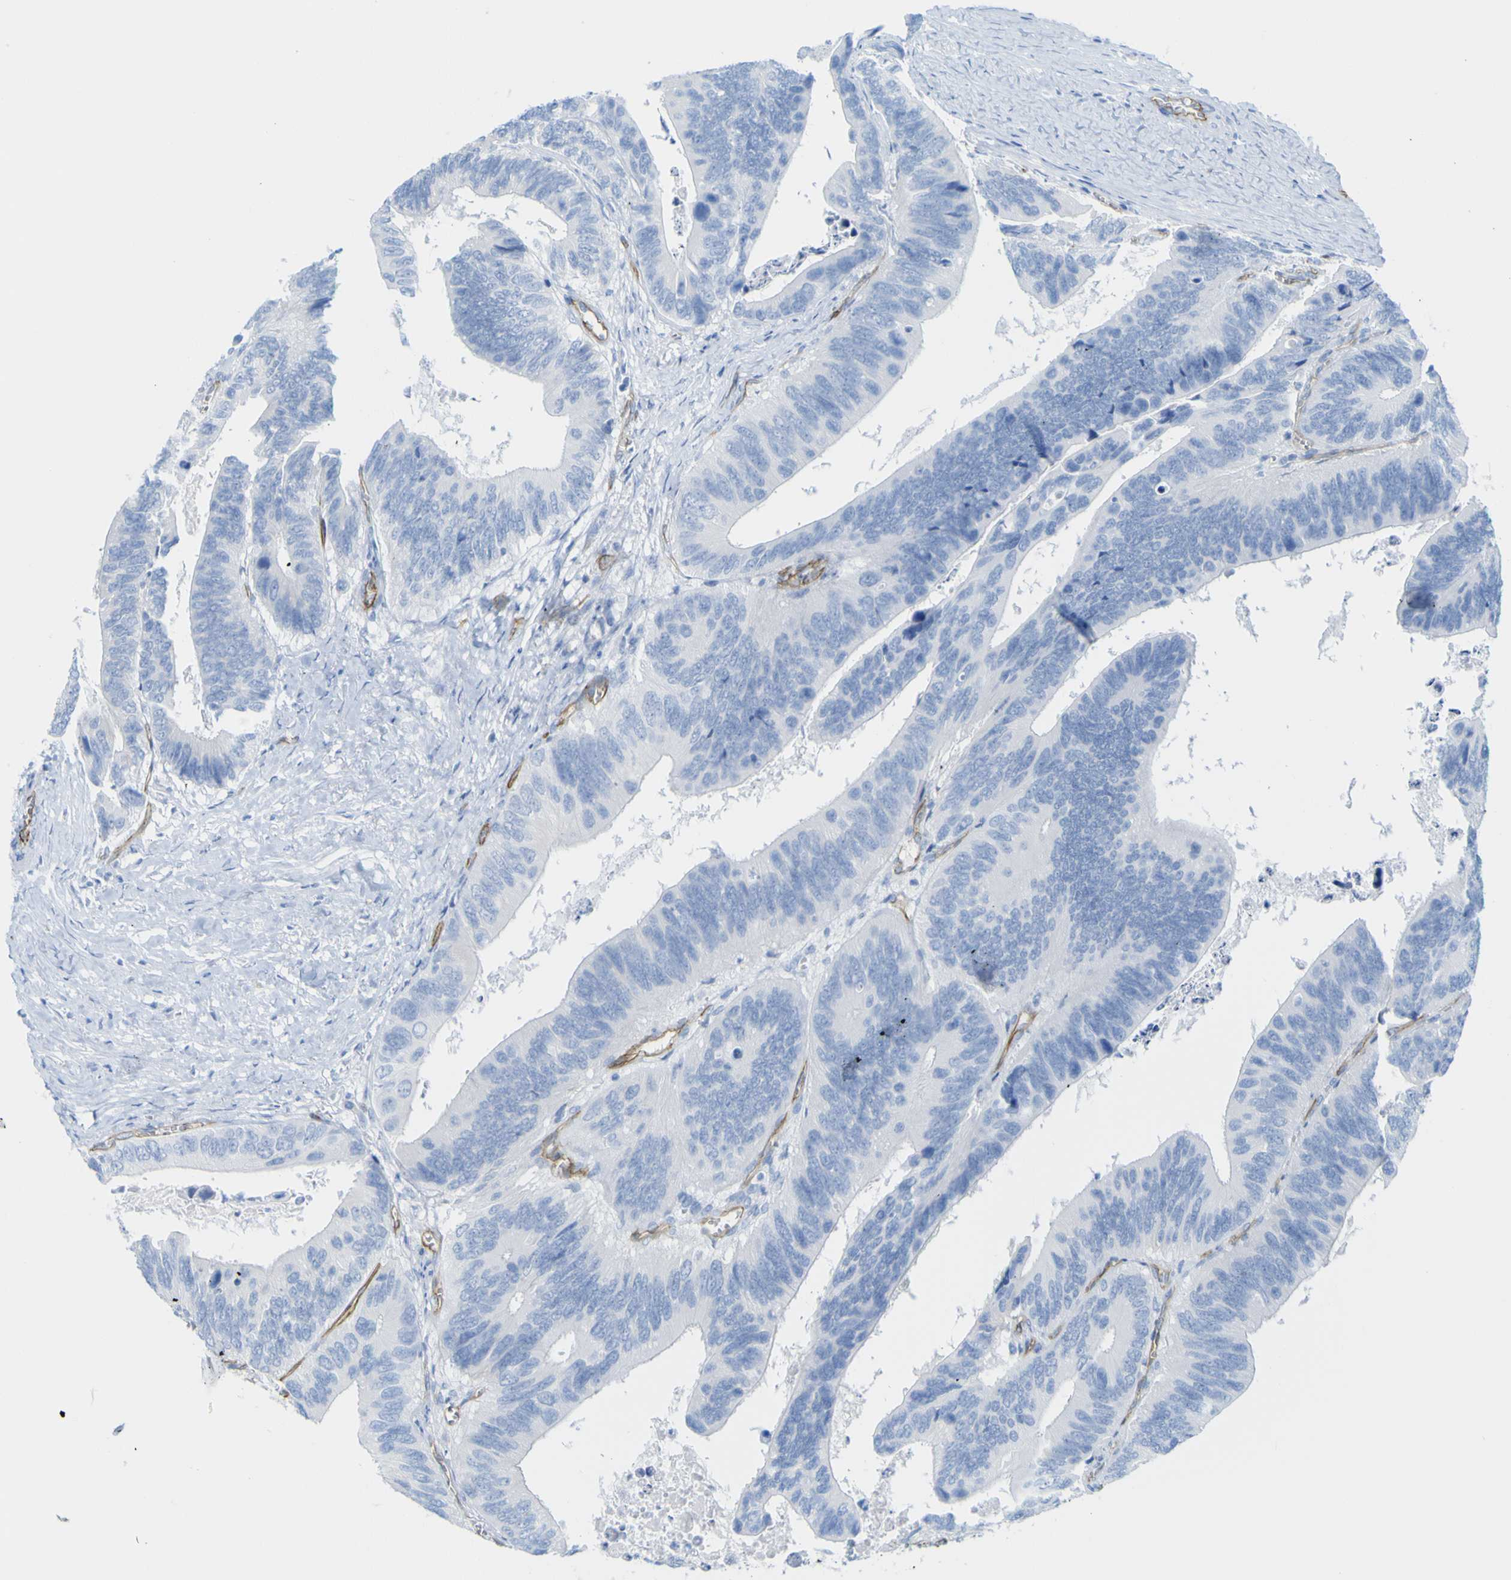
{"staining": {"intensity": "negative", "quantity": "none", "location": "none"}, "tissue": "colorectal cancer", "cell_type": "Tumor cells", "image_type": "cancer", "snomed": [{"axis": "morphology", "description": "Adenocarcinoma, NOS"}, {"axis": "topography", "description": "Colon"}], "caption": "Colorectal cancer (adenocarcinoma) stained for a protein using immunohistochemistry (IHC) demonstrates no positivity tumor cells.", "gene": "CD93", "patient": {"sex": "male", "age": 72}}